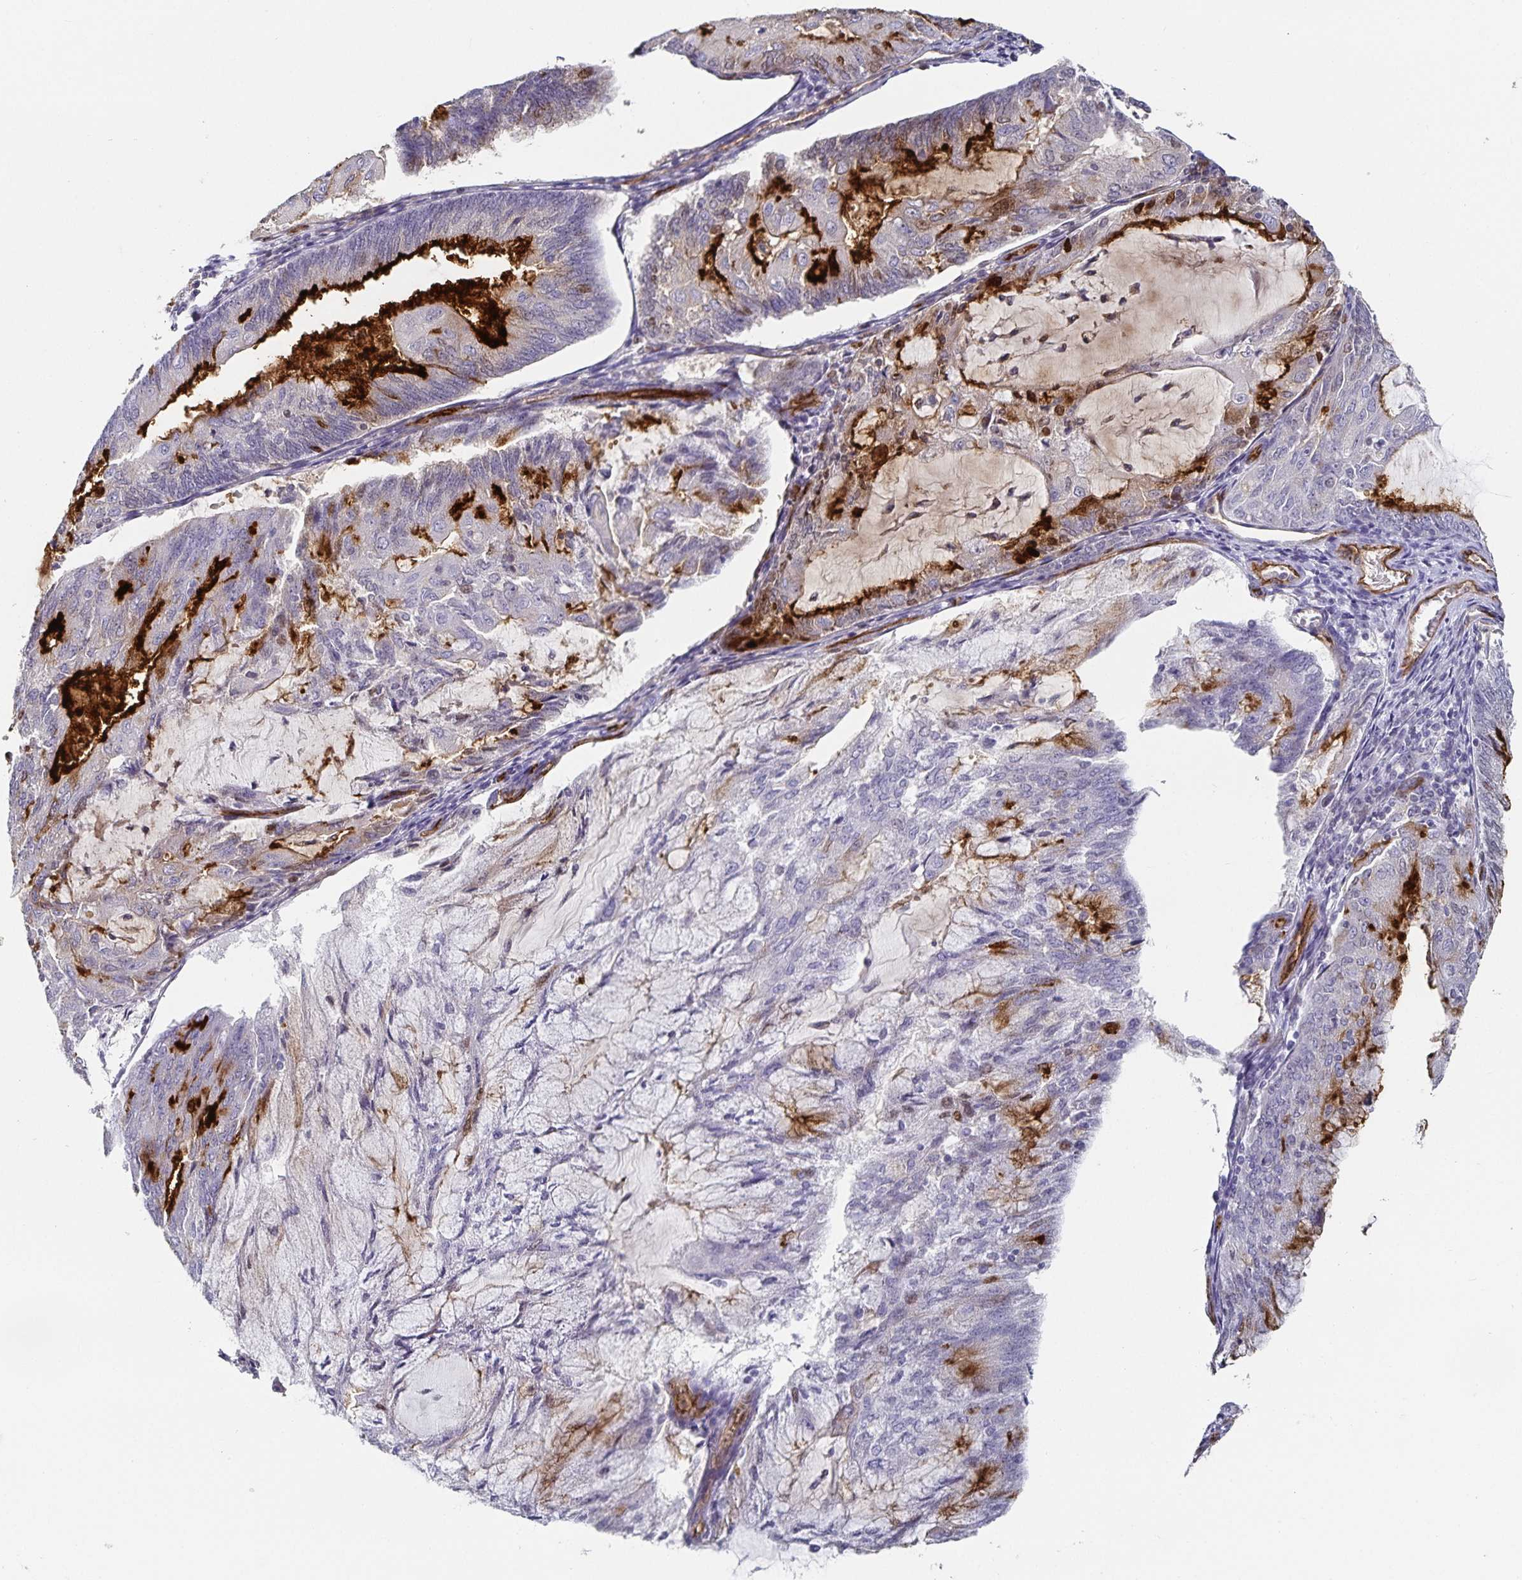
{"staining": {"intensity": "strong", "quantity": "<25%", "location": "cytoplasmic/membranous"}, "tissue": "endometrial cancer", "cell_type": "Tumor cells", "image_type": "cancer", "snomed": [{"axis": "morphology", "description": "Adenocarcinoma, NOS"}, {"axis": "topography", "description": "Endometrium"}], "caption": "A brown stain highlights strong cytoplasmic/membranous staining of a protein in human endometrial cancer tumor cells.", "gene": "PODXL", "patient": {"sex": "female", "age": 81}}